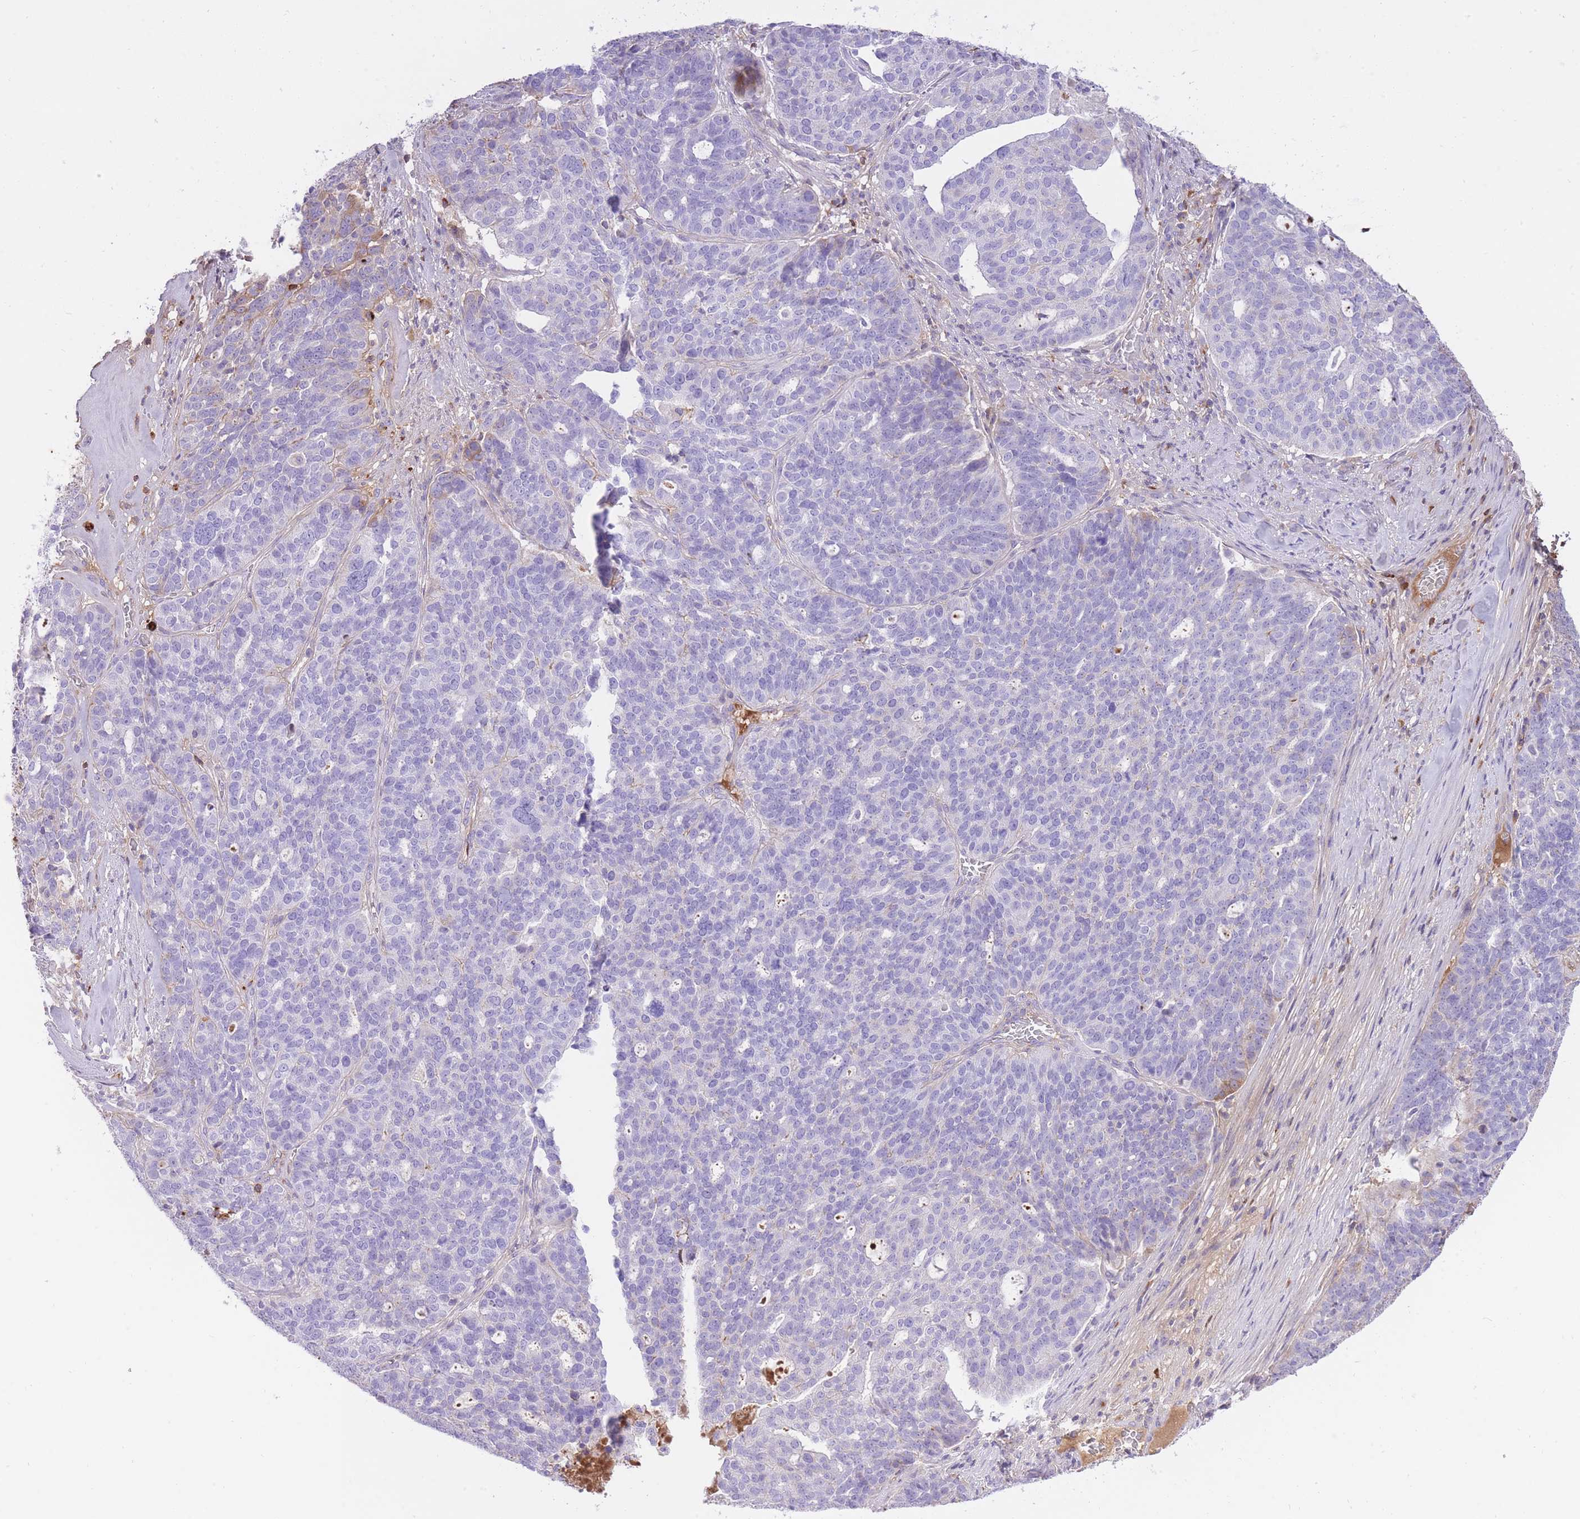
{"staining": {"intensity": "negative", "quantity": "none", "location": "none"}, "tissue": "ovarian cancer", "cell_type": "Tumor cells", "image_type": "cancer", "snomed": [{"axis": "morphology", "description": "Cystadenocarcinoma, serous, NOS"}, {"axis": "topography", "description": "Ovary"}], "caption": "Ovarian cancer (serous cystadenocarcinoma) stained for a protein using immunohistochemistry (IHC) reveals no staining tumor cells.", "gene": "HRG", "patient": {"sex": "female", "age": 59}}